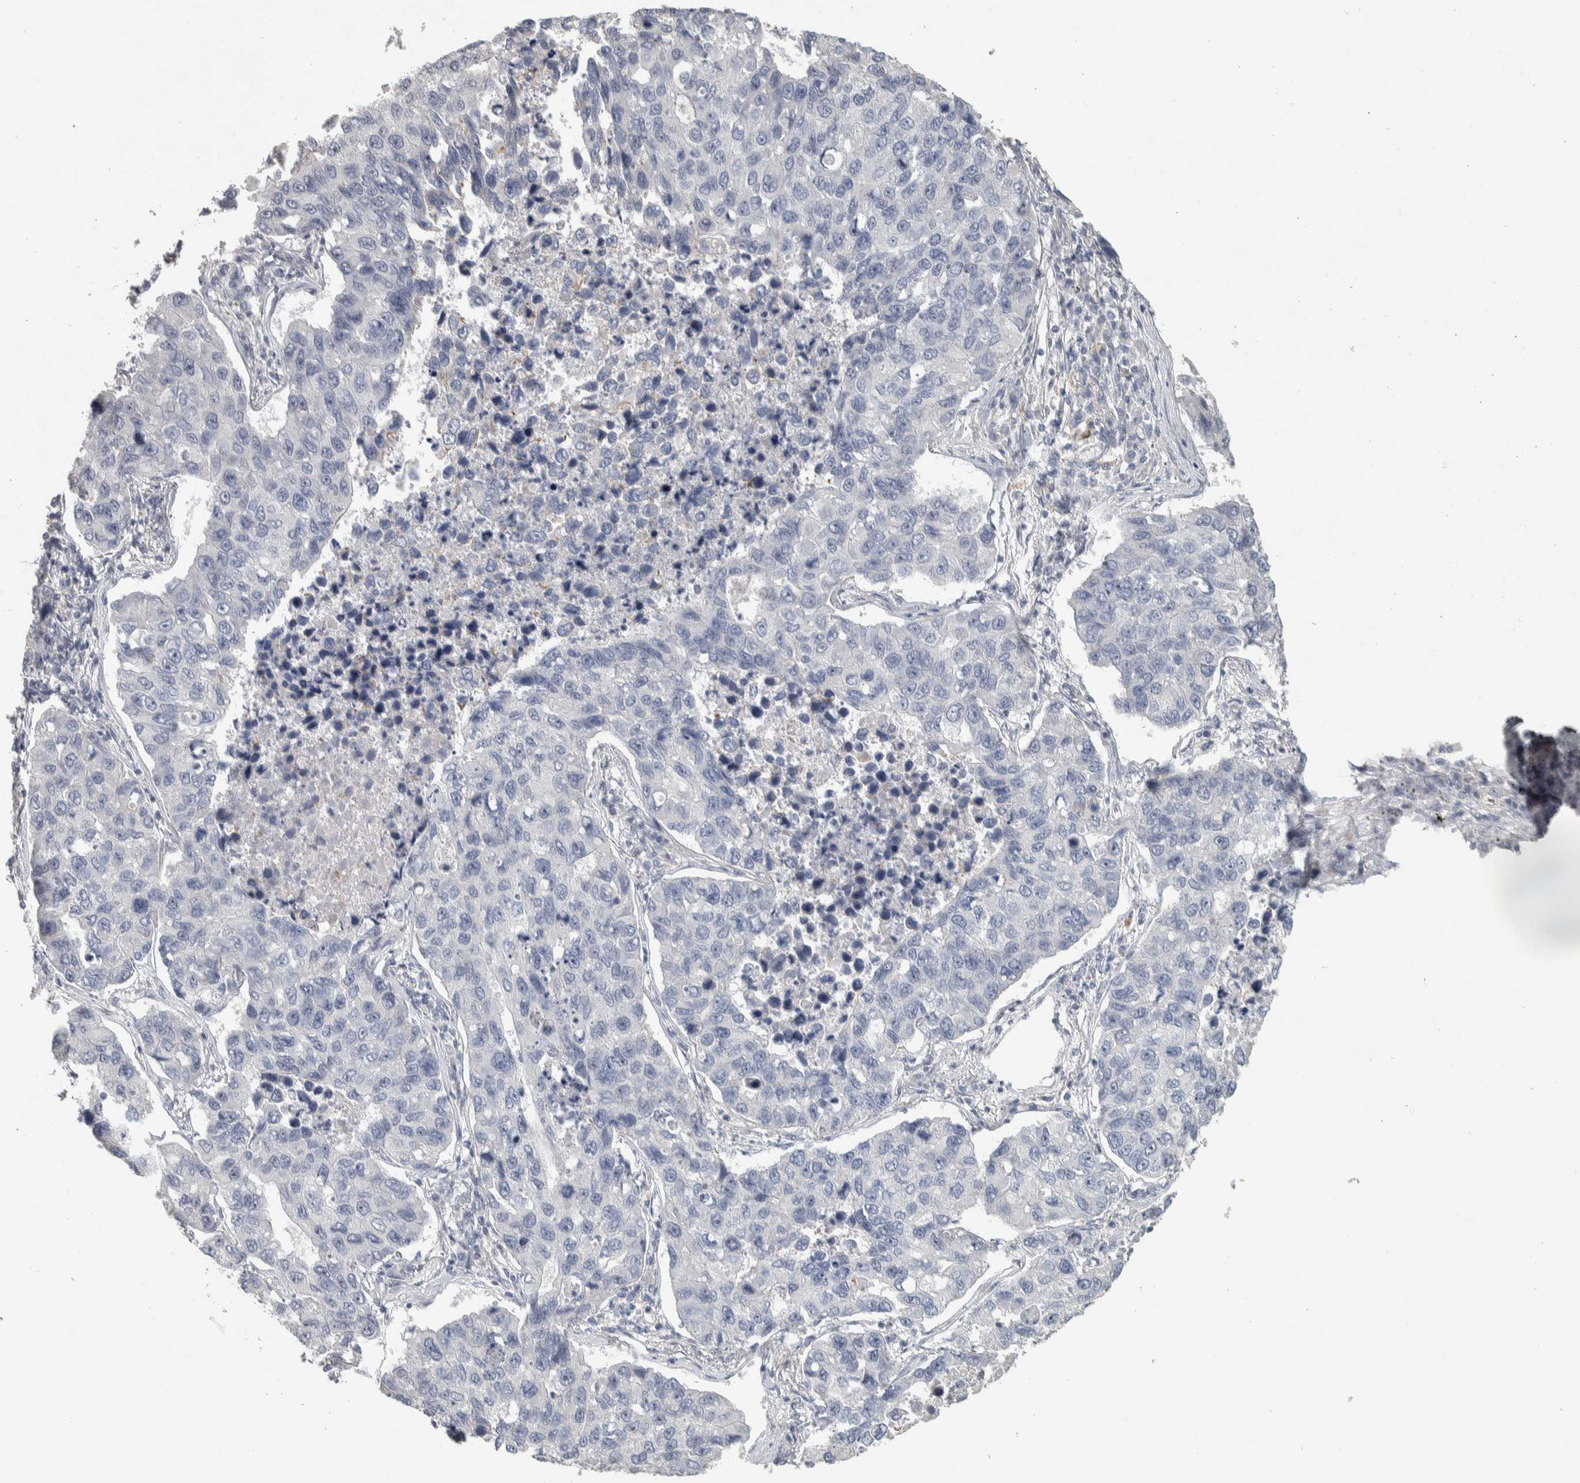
{"staining": {"intensity": "negative", "quantity": "none", "location": "none"}, "tissue": "lung cancer", "cell_type": "Tumor cells", "image_type": "cancer", "snomed": [{"axis": "morphology", "description": "Adenocarcinoma, NOS"}, {"axis": "topography", "description": "Lung"}], "caption": "Tumor cells are negative for brown protein staining in lung cancer (adenocarcinoma). (Brightfield microscopy of DAB (3,3'-diaminobenzidine) immunohistochemistry (IHC) at high magnification).", "gene": "DCAF10", "patient": {"sex": "male", "age": 64}}